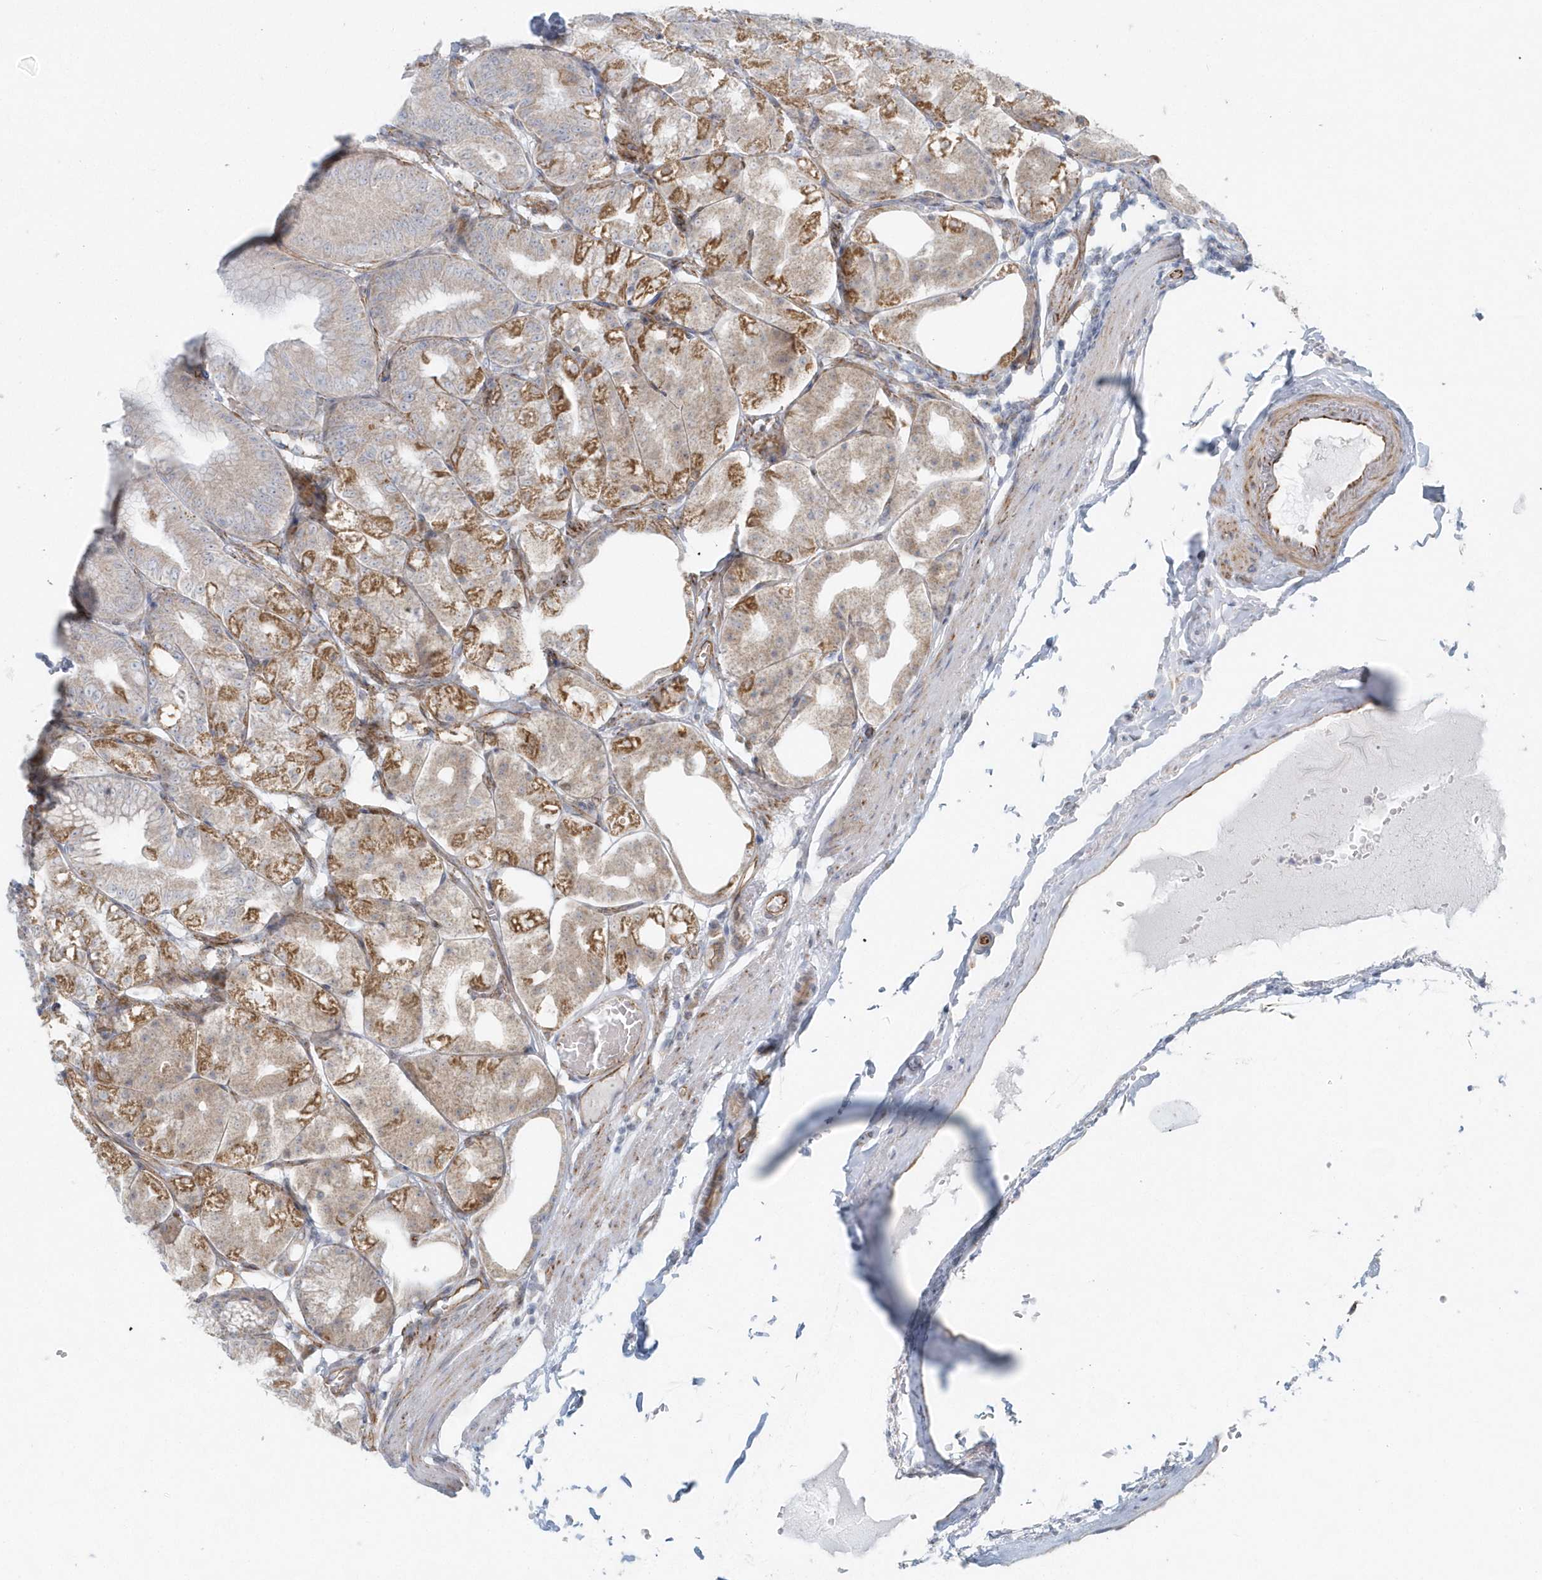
{"staining": {"intensity": "moderate", "quantity": "25%-75%", "location": "cytoplasmic/membranous"}, "tissue": "stomach", "cell_type": "Glandular cells", "image_type": "normal", "snomed": [{"axis": "morphology", "description": "Normal tissue, NOS"}, {"axis": "topography", "description": "Stomach, lower"}], "caption": "This is a photomicrograph of IHC staining of benign stomach, which shows moderate positivity in the cytoplasmic/membranous of glandular cells.", "gene": "GPR152", "patient": {"sex": "male", "age": 71}}